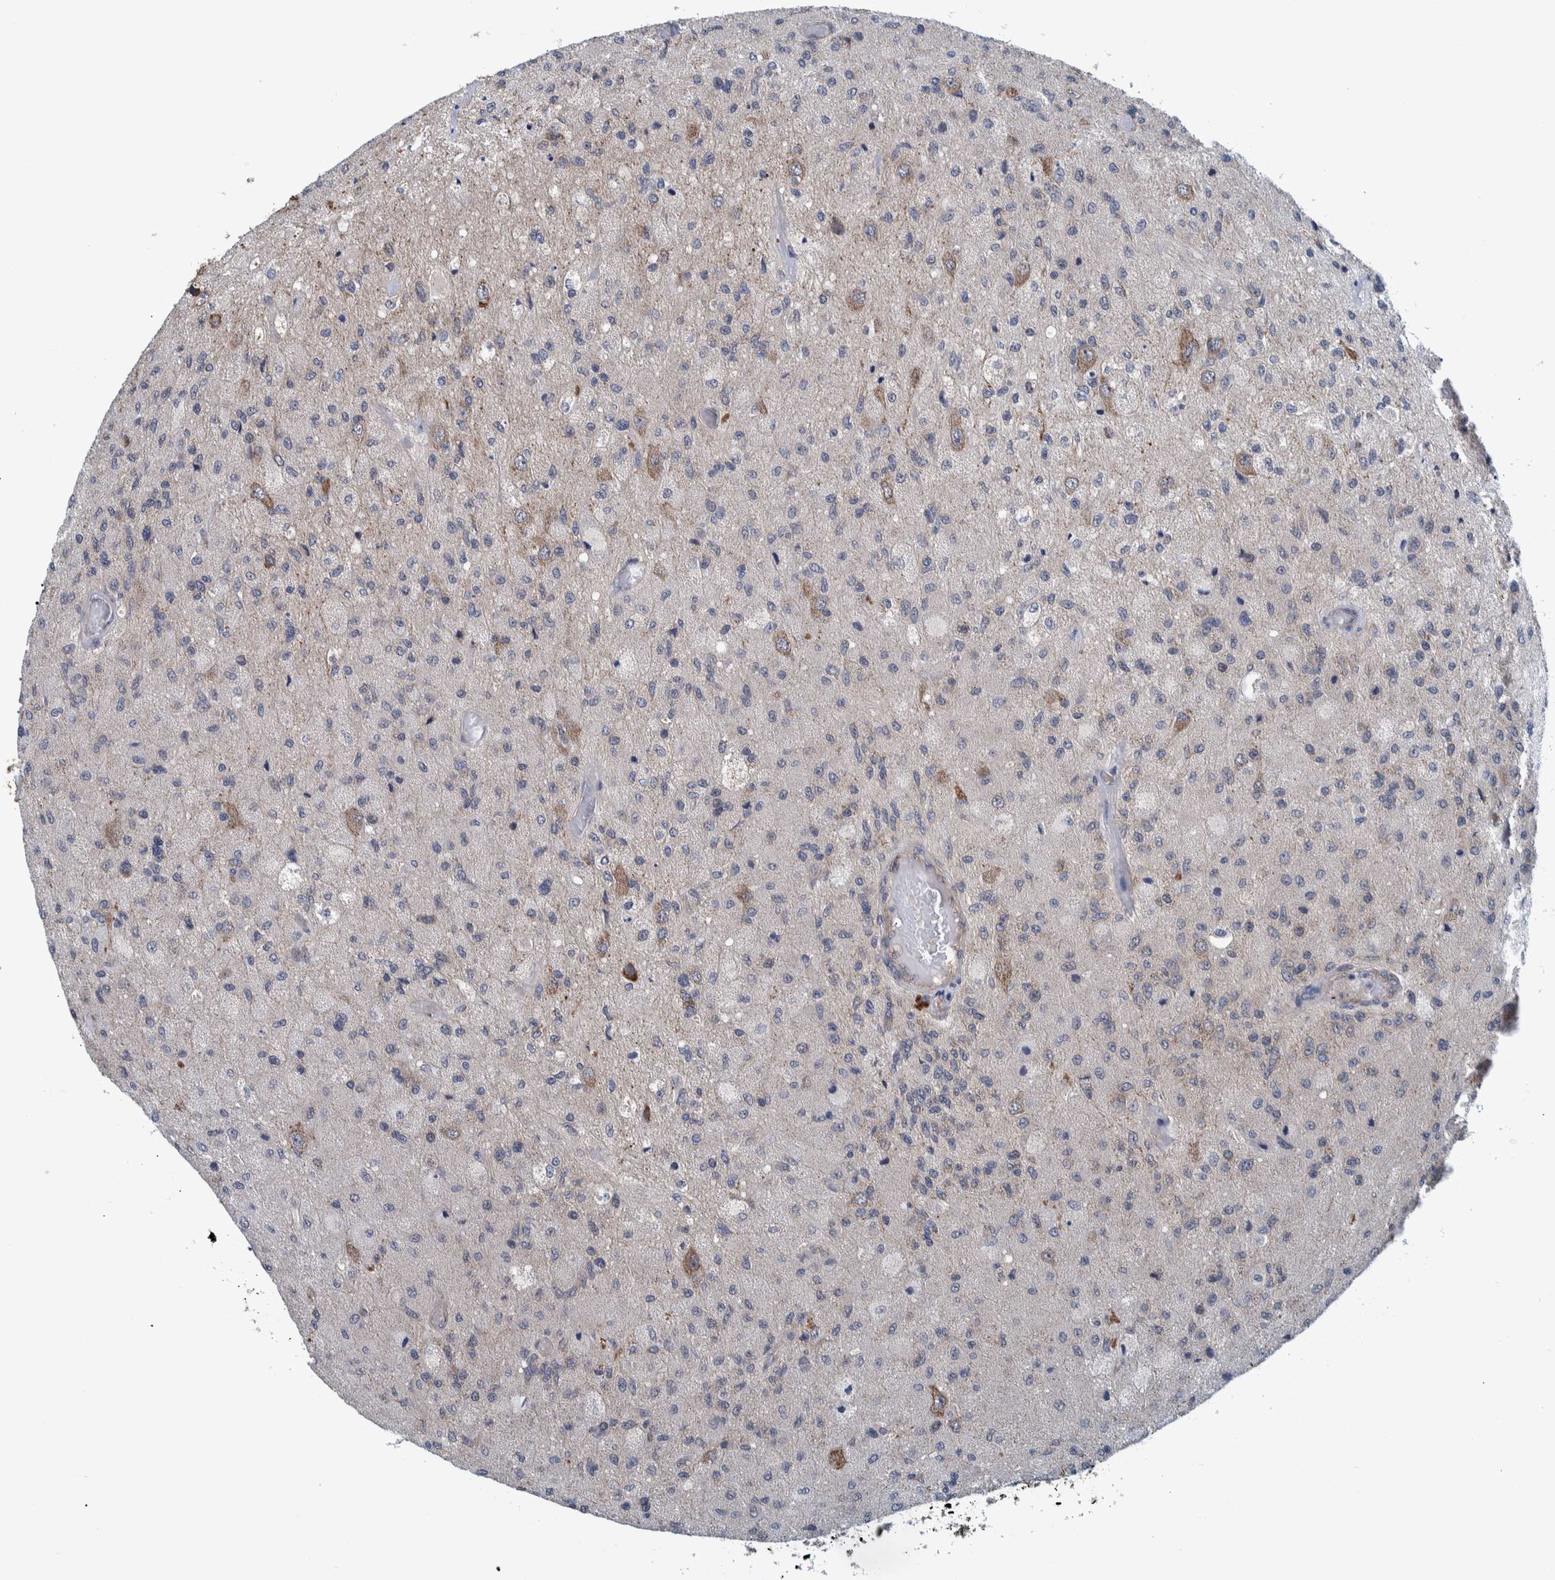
{"staining": {"intensity": "weak", "quantity": "<25%", "location": "cytoplasmic/membranous"}, "tissue": "glioma", "cell_type": "Tumor cells", "image_type": "cancer", "snomed": [{"axis": "morphology", "description": "Normal tissue, NOS"}, {"axis": "morphology", "description": "Glioma, malignant, High grade"}, {"axis": "topography", "description": "Cerebral cortex"}], "caption": "A photomicrograph of human glioma is negative for staining in tumor cells.", "gene": "MRPS7", "patient": {"sex": "male", "age": 77}}